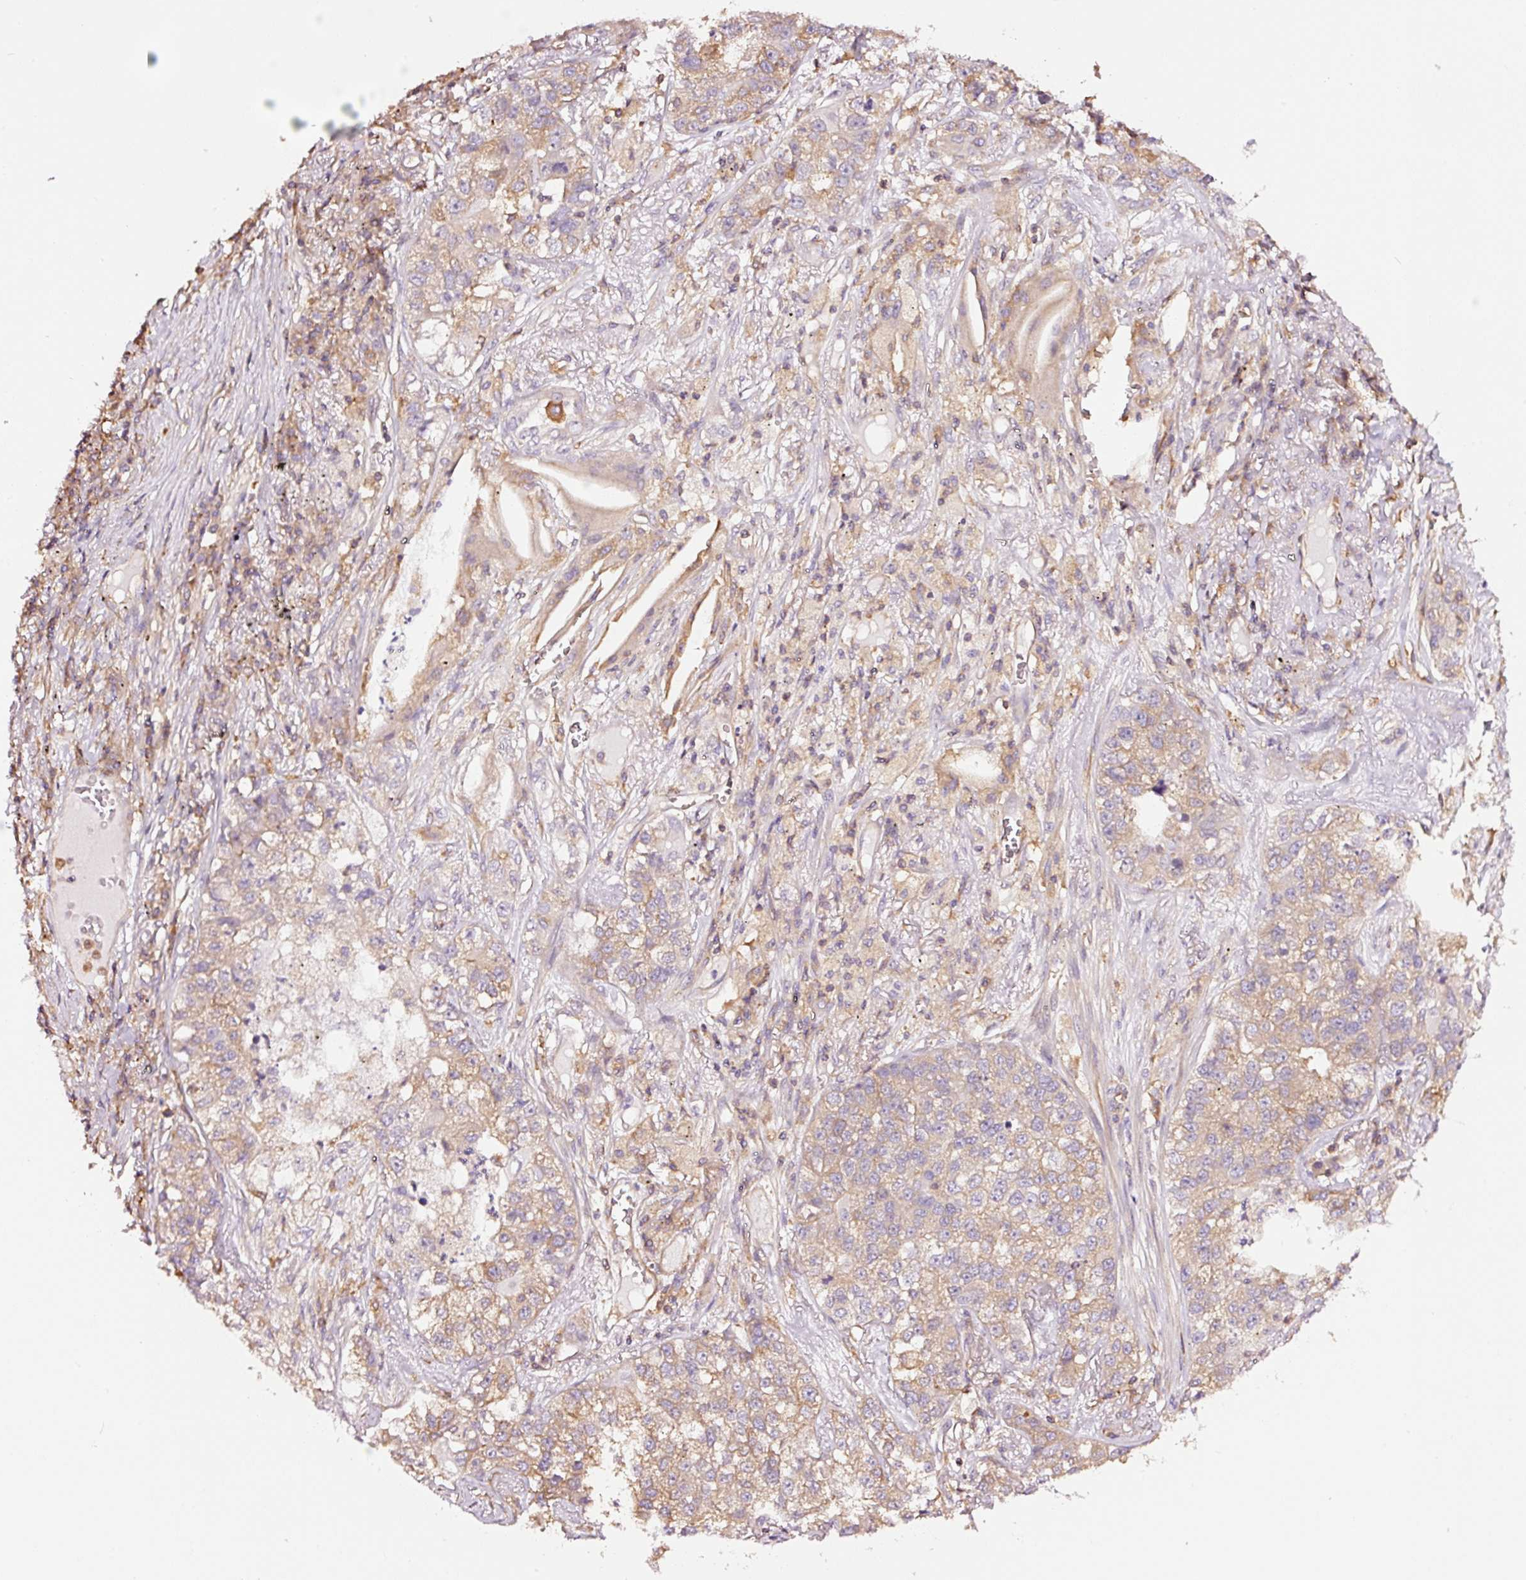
{"staining": {"intensity": "weak", "quantity": "25%-75%", "location": "cytoplasmic/membranous"}, "tissue": "lung cancer", "cell_type": "Tumor cells", "image_type": "cancer", "snomed": [{"axis": "morphology", "description": "Adenocarcinoma, NOS"}, {"axis": "topography", "description": "Lung"}], "caption": "Brown immunohistochemical staining in adenocarcinoma (lung) reveals weak cytoplasmic/membranous positivity in about 25%-75% of tumor cells. (DAB (3,3'-diaminobenzidine) = brown stain, brightfield microscopy at high magnification).", "gene": "METAP1", "patient": {"sex": "male", "age": 49}}